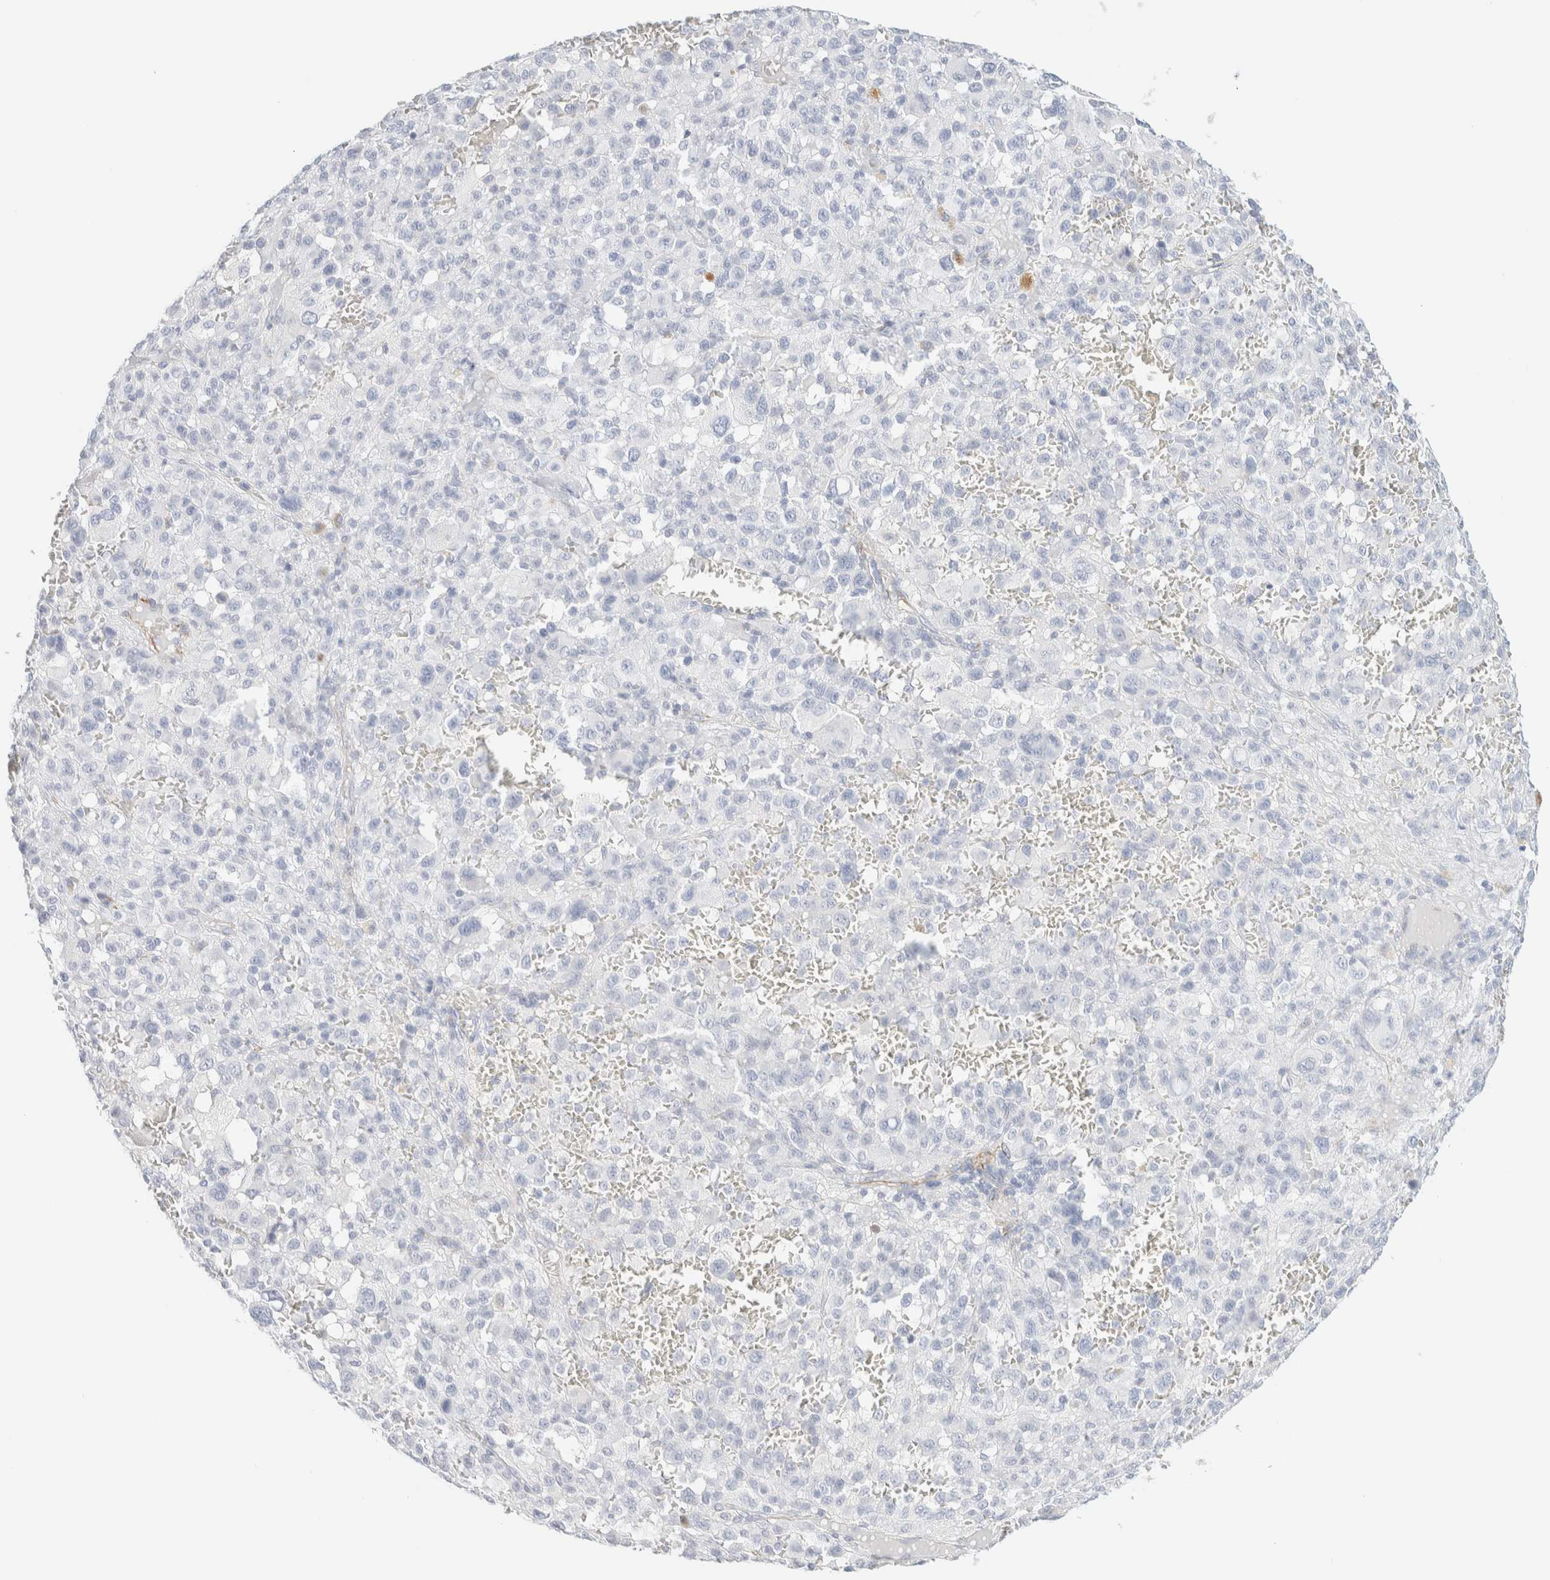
{"staining": {"intensity": "negative", "quantity": "none", "location": "none"}, "tissue": "melanoma", "cell_type": "Tumor cells", "image_type": "cancer", "snomed": [{"axis": "morphology", "description": "Malignant melanoma, Metastatic site"}, {"axis": "topography", "description": "Skin"}], "caption": "Tumor cells are negative for brown protein staining in melanoma.", "gene": "AFMID", "patient": {"sex": "female", "age": 74}}